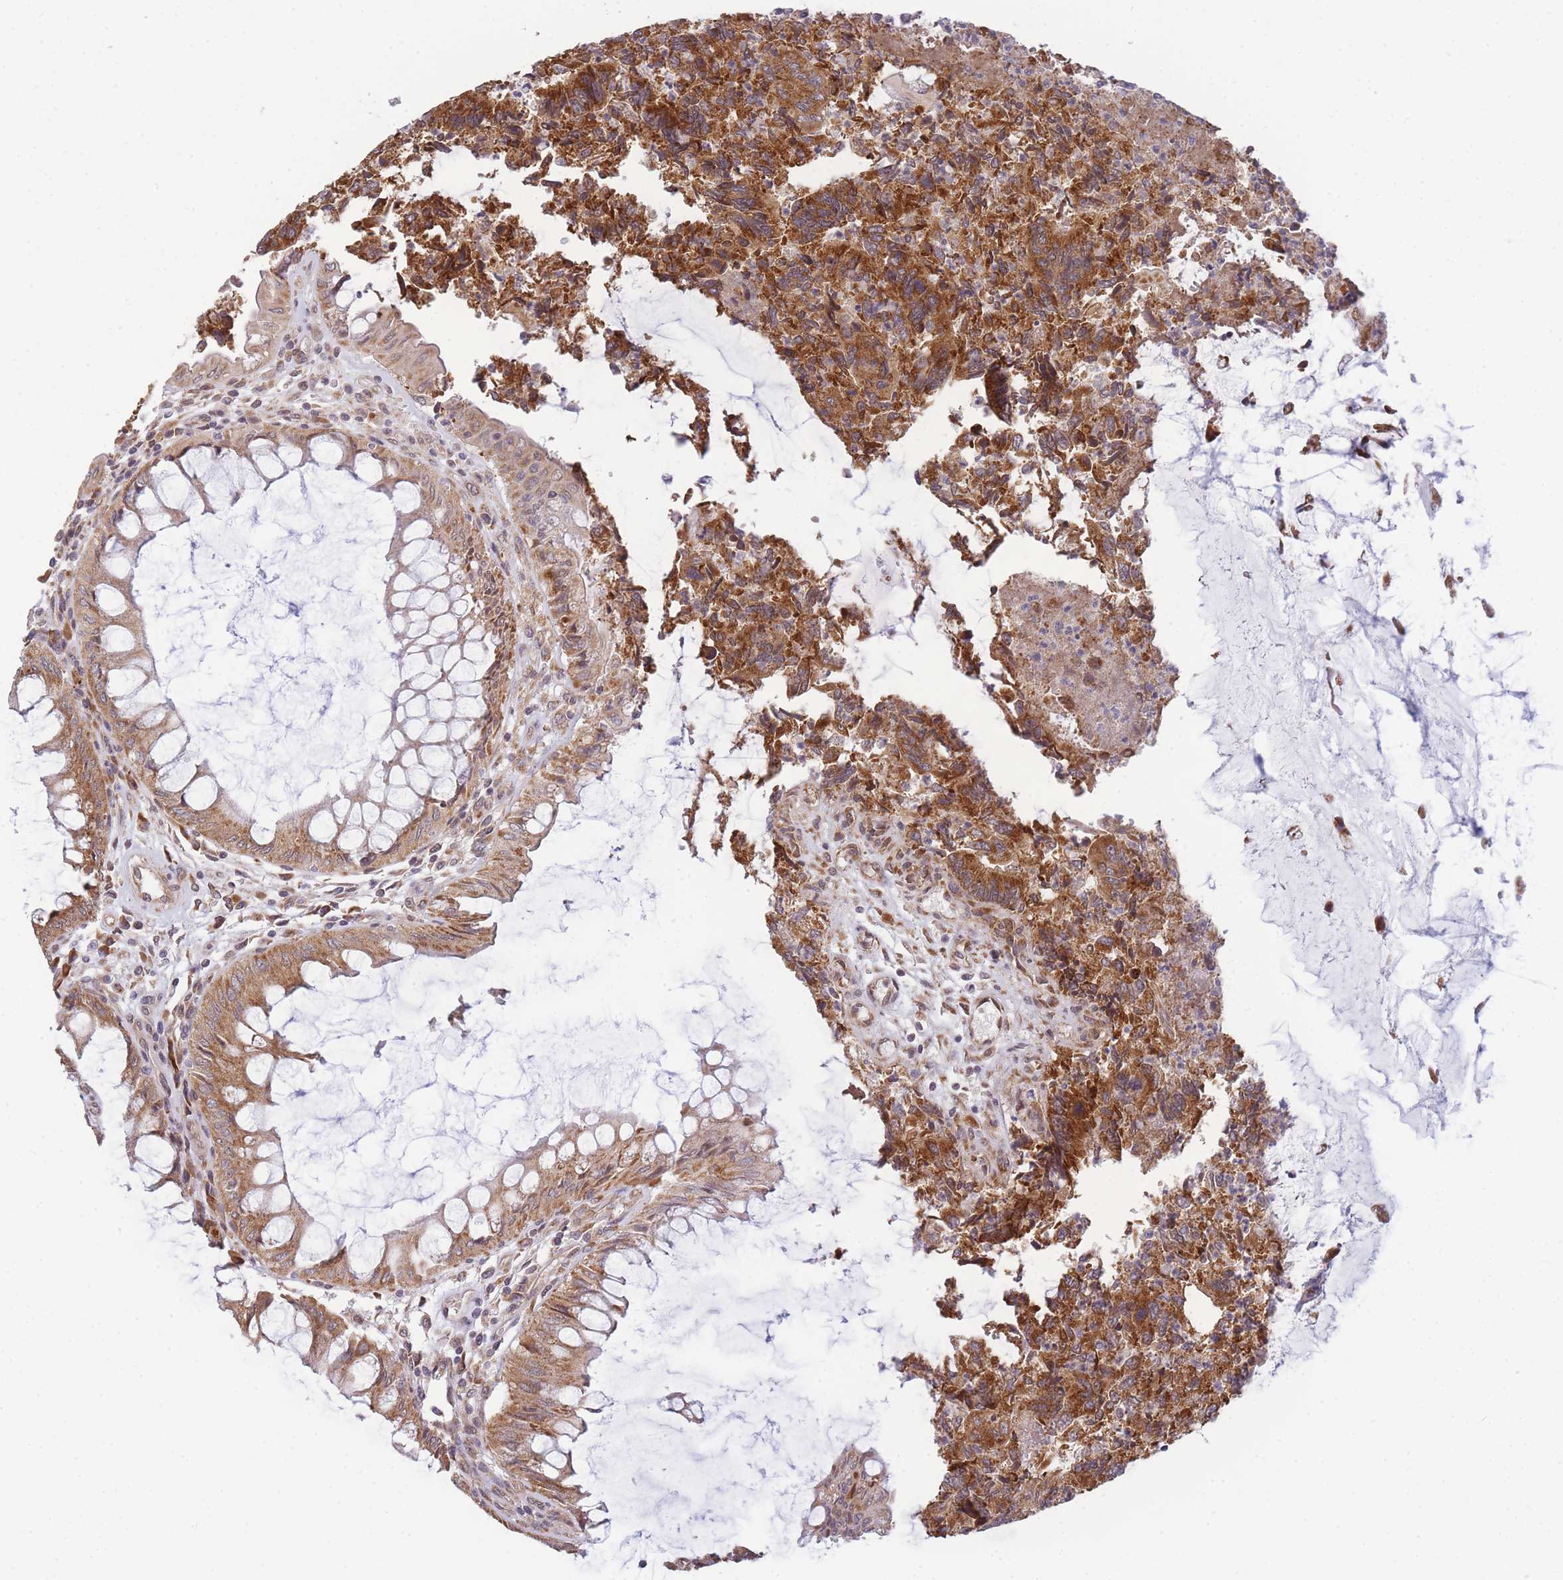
{"staining": {"intensity": "strong", "quantity": ">75%", "location": "cytoplasmic/membranous"}, "tissue": "colorectal cancer", "cell_type": "Tumor cells", "image_type": "cancer", "snomed": [{"axis": "morphology", "description": "Adenocarcinoma, NOS"}, {"axis": "topography", "description": "Colon"}], "caption": "Immunohistochemistry (IHC) micrograph of neoplastic tissue: human colorectal cancer (adenocarcinoma) stained using IHC shows high levels of strong protein expression localized specifically in the cytoplasmic/membranous of tumor cells, appearing as a cytoplasmic/membranous brown color.", "gene": "MRPL23", "patient": {"sex": "female", "age": 67}}